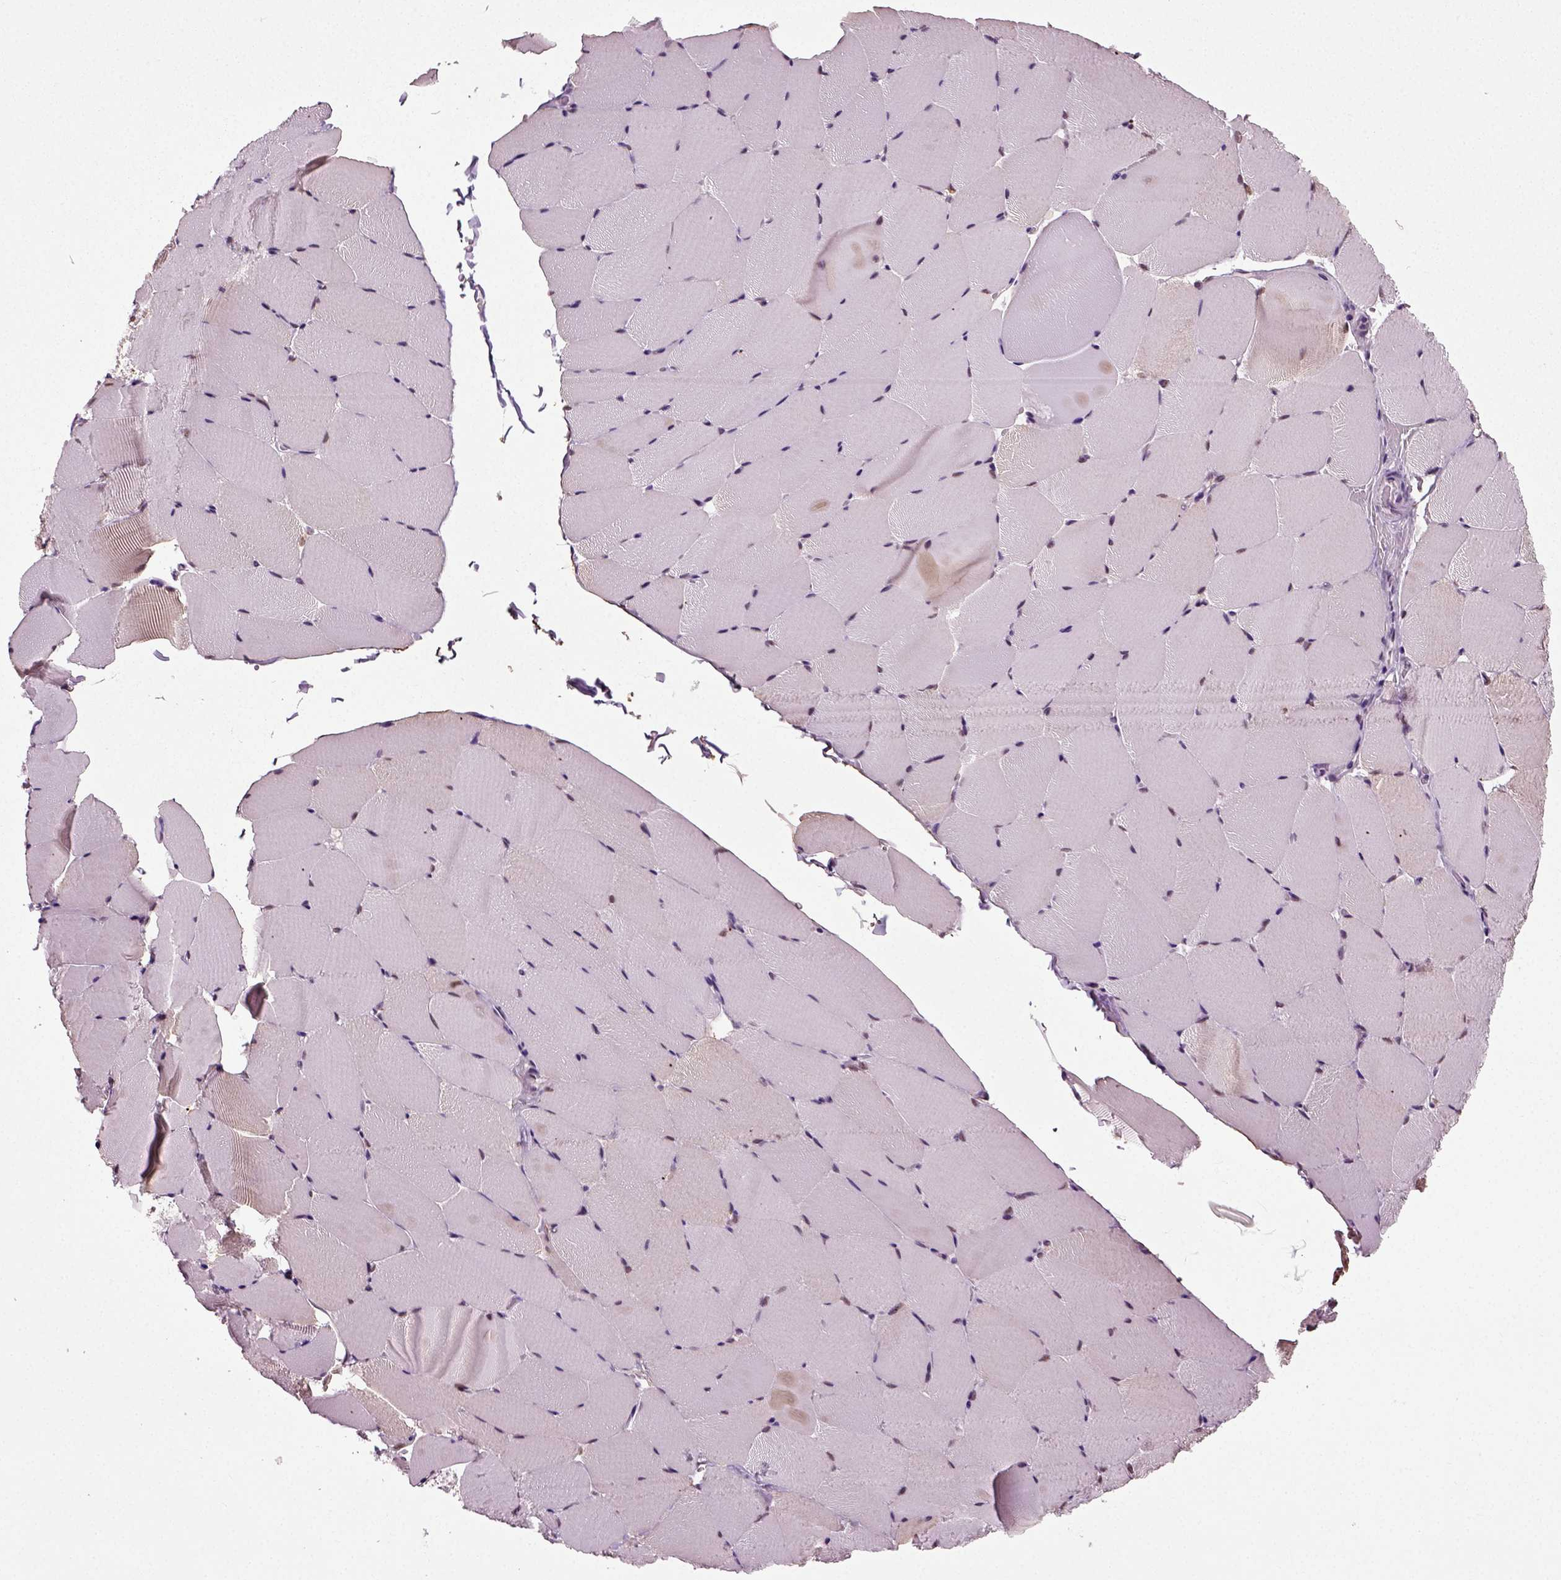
{"staining": {"intensity": "weak", "quantity": "<25%", "location": "nuclear"}, "tissue": "skeletal muscle", "cell_type": "Myocytes", "image_type": "normal", "snomed": [{"axis": "morphology", "description": "Normal tissue, NOS"}, {"axis": "topography", "description": "Skeletal muscle"}], "caption": "IHC of benign human skeletal muscle shows no expression in myocytes.", "gene": "RCOR3", "patient": {"sex": "female", "age": 37}}